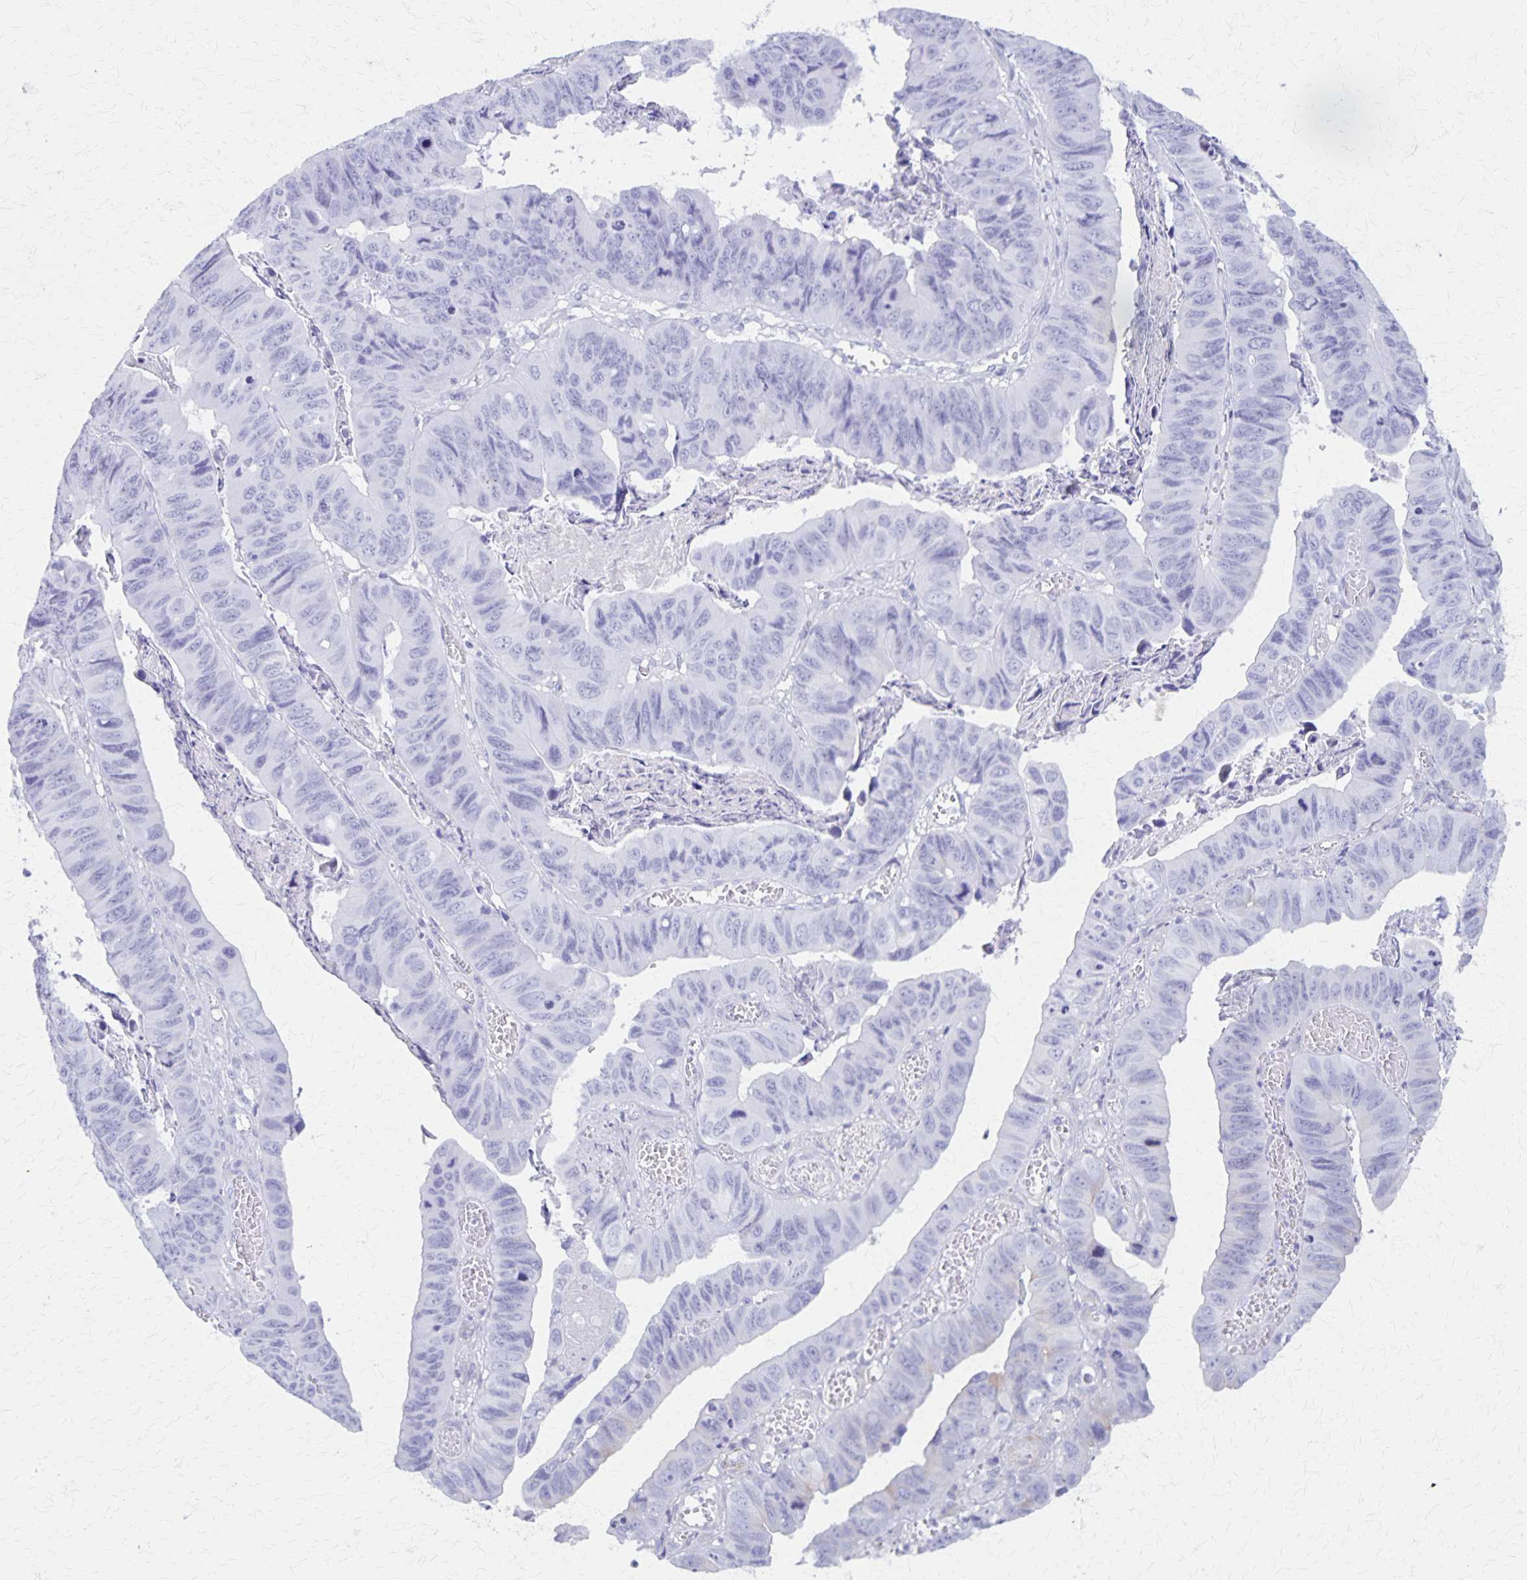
{"staining": {"intensity": "negative", "quantity": "none", "location": "none"}, "tissue": "stomach cancer", "cell_type": "Tumor cells", "image_type": "cancer", "snomed": [{"axis": "morphology", "description": "Adenocarcinoma, NOS"}, {"axis": "topography", "description": "Stomach, lower"}], "caption": "An immunohistochemistry (IHC) photomicrograph of stomach cancer is shown. There is no staining in tumor cells of stomach cancer.", "gene": "DEFA5", "patient": {"sex": "male", "age": 77}}